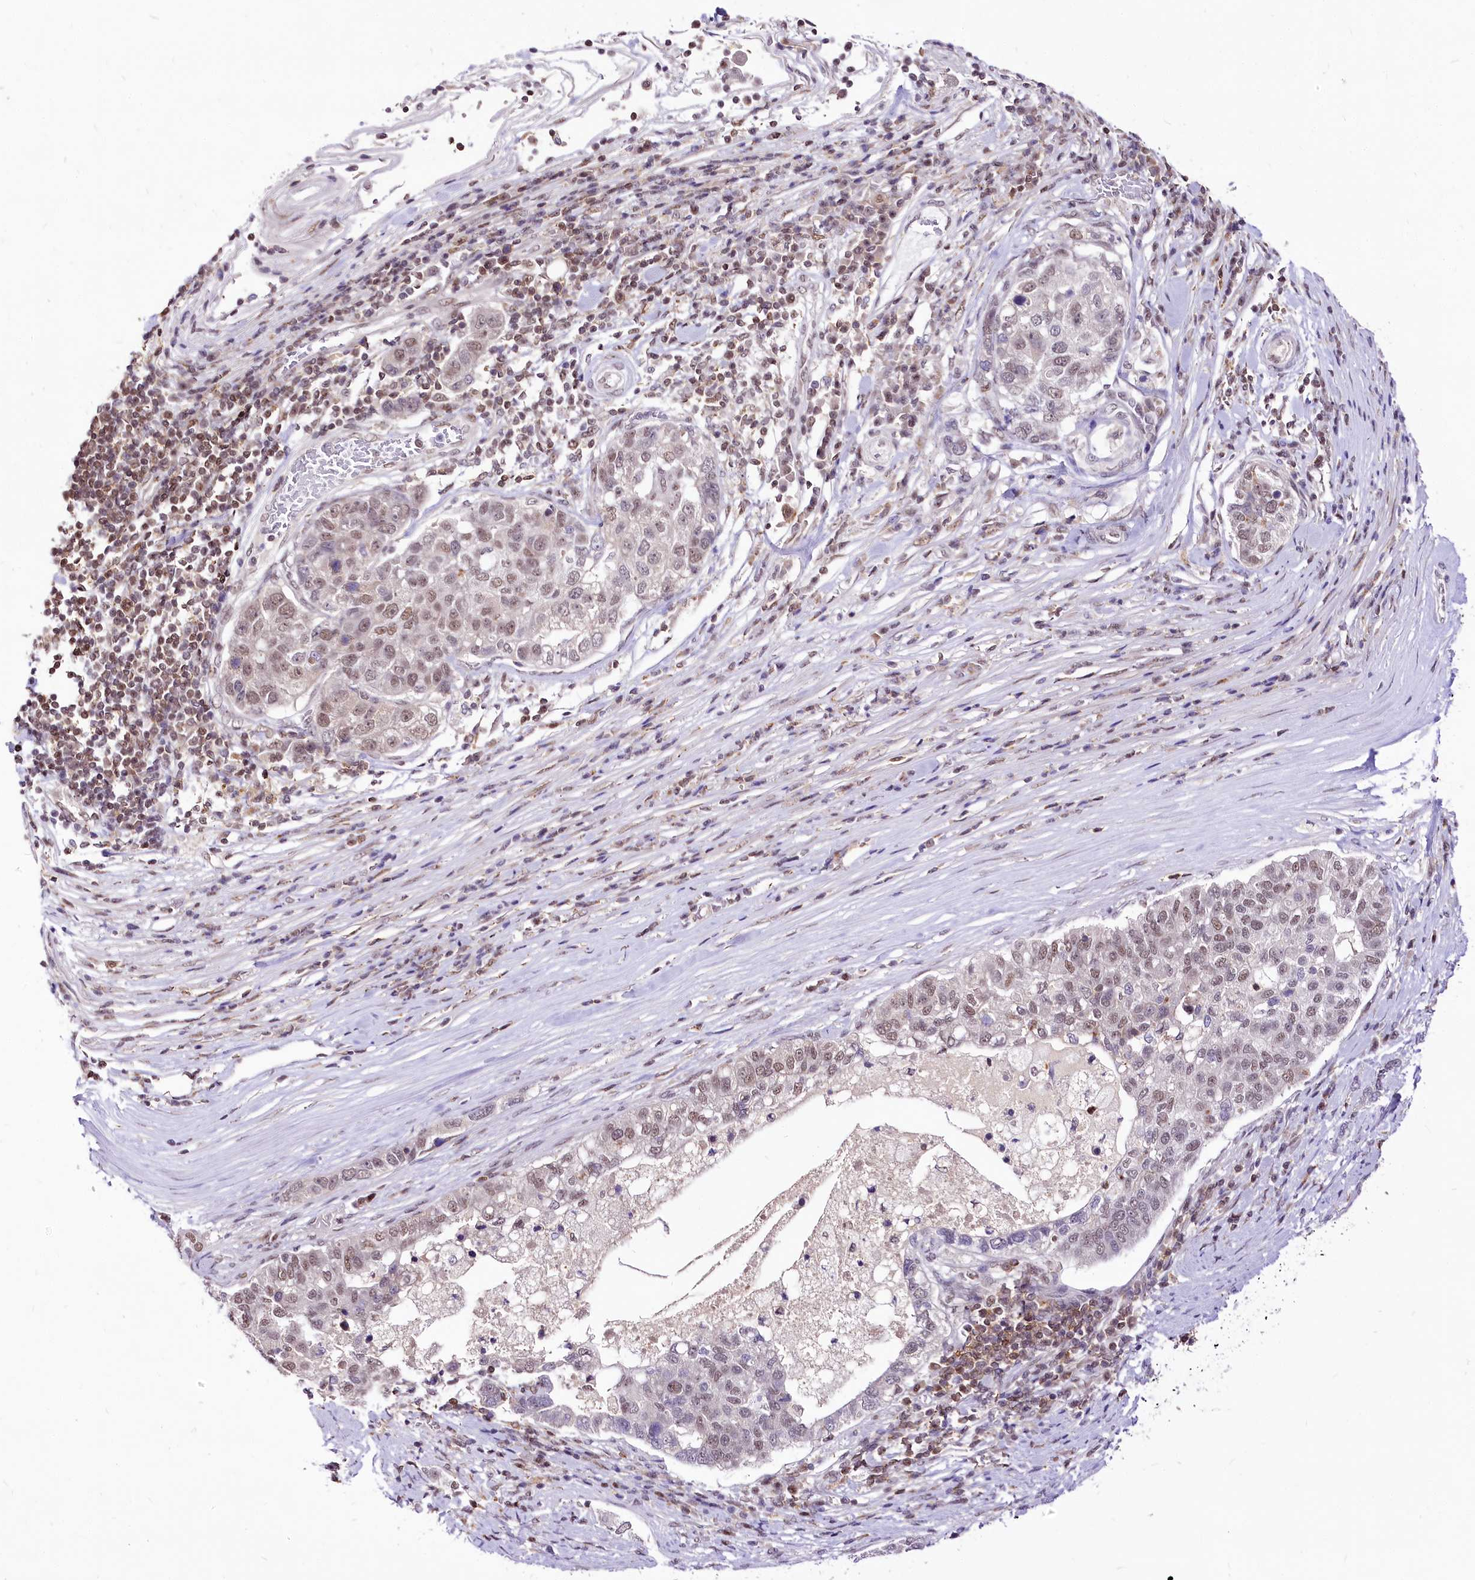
{"staining": {"intensity": "weak", "quantity": "<25%", "location": "nuclear"}, "tissue": "pancreatic cancer", "cell_type": "Tumor cells", "image_type": "cancer", "snomed": [{"axis": "morphology", "description": "Adenocarcinoma, NOS"}, {"axis": "topography", "description": "Pancreas"}], "caption": "Tumor cells are negative for brown protein staining in pancreatic cancer (adenocarcinoma).", "gene": "POLA2", "patient": {"sex": "female", "age": 61}}